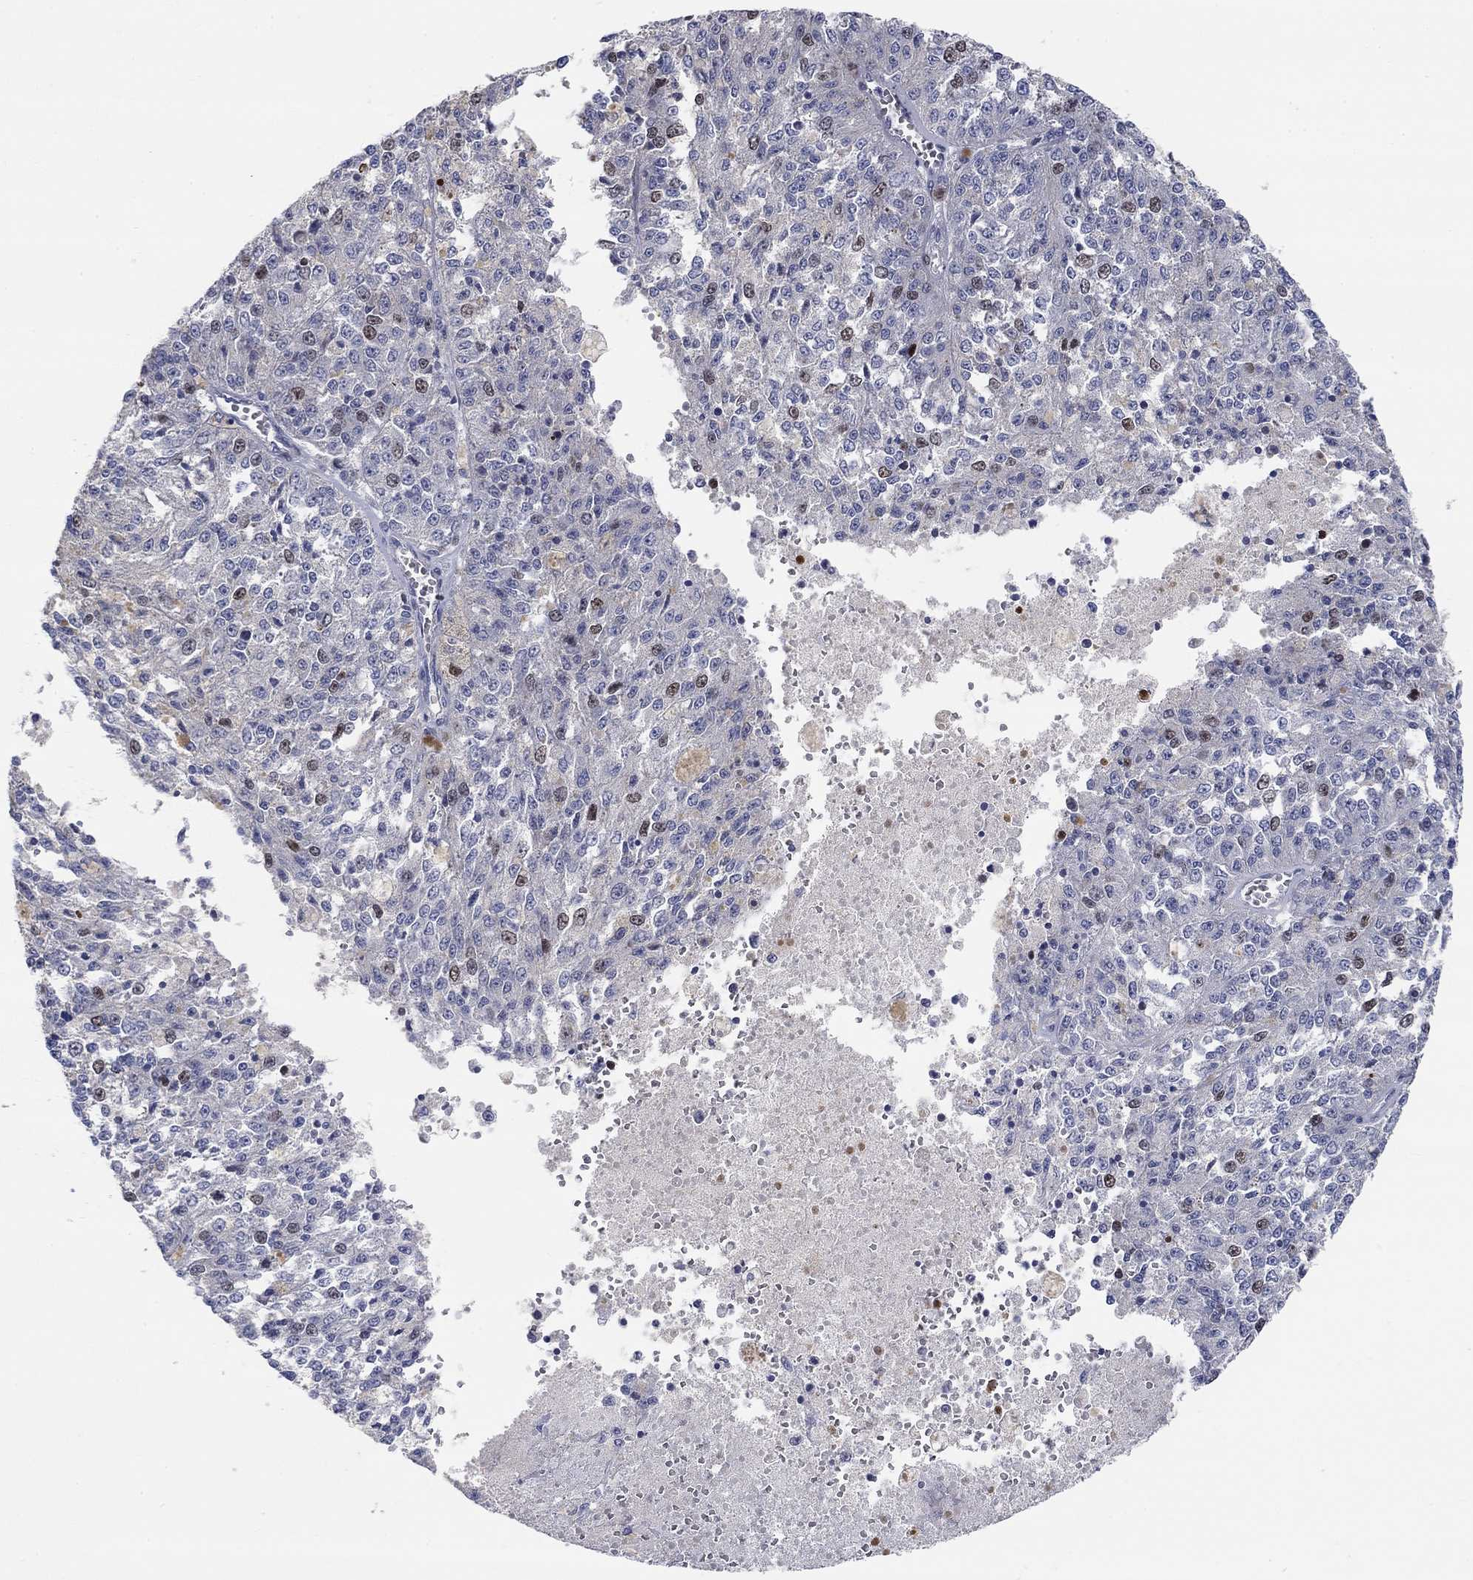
{"staining": {"intensity": "weak", "quantity": "<25%", "location": "nuclear"}, "tissue": "melanoma", "cell_type": "Tumor cells", "image_type": "cancer", "snomed": [{"axis": "morphology", "description": "Malignant melanoma, Metastatic site"}, {"axis": "topography", "description": "Lymph node"}], "caption": "Immunohistochemistry (IHC) of melanoma displays no positivity in tumor cells. The staining is performed using DAB (3,3'-diaminobenzidine) brown chromogen with nuclei counter-stained in using hematoxylin.", "gene": "PRC1", "patient": {"sex": "female", "age": 64}}